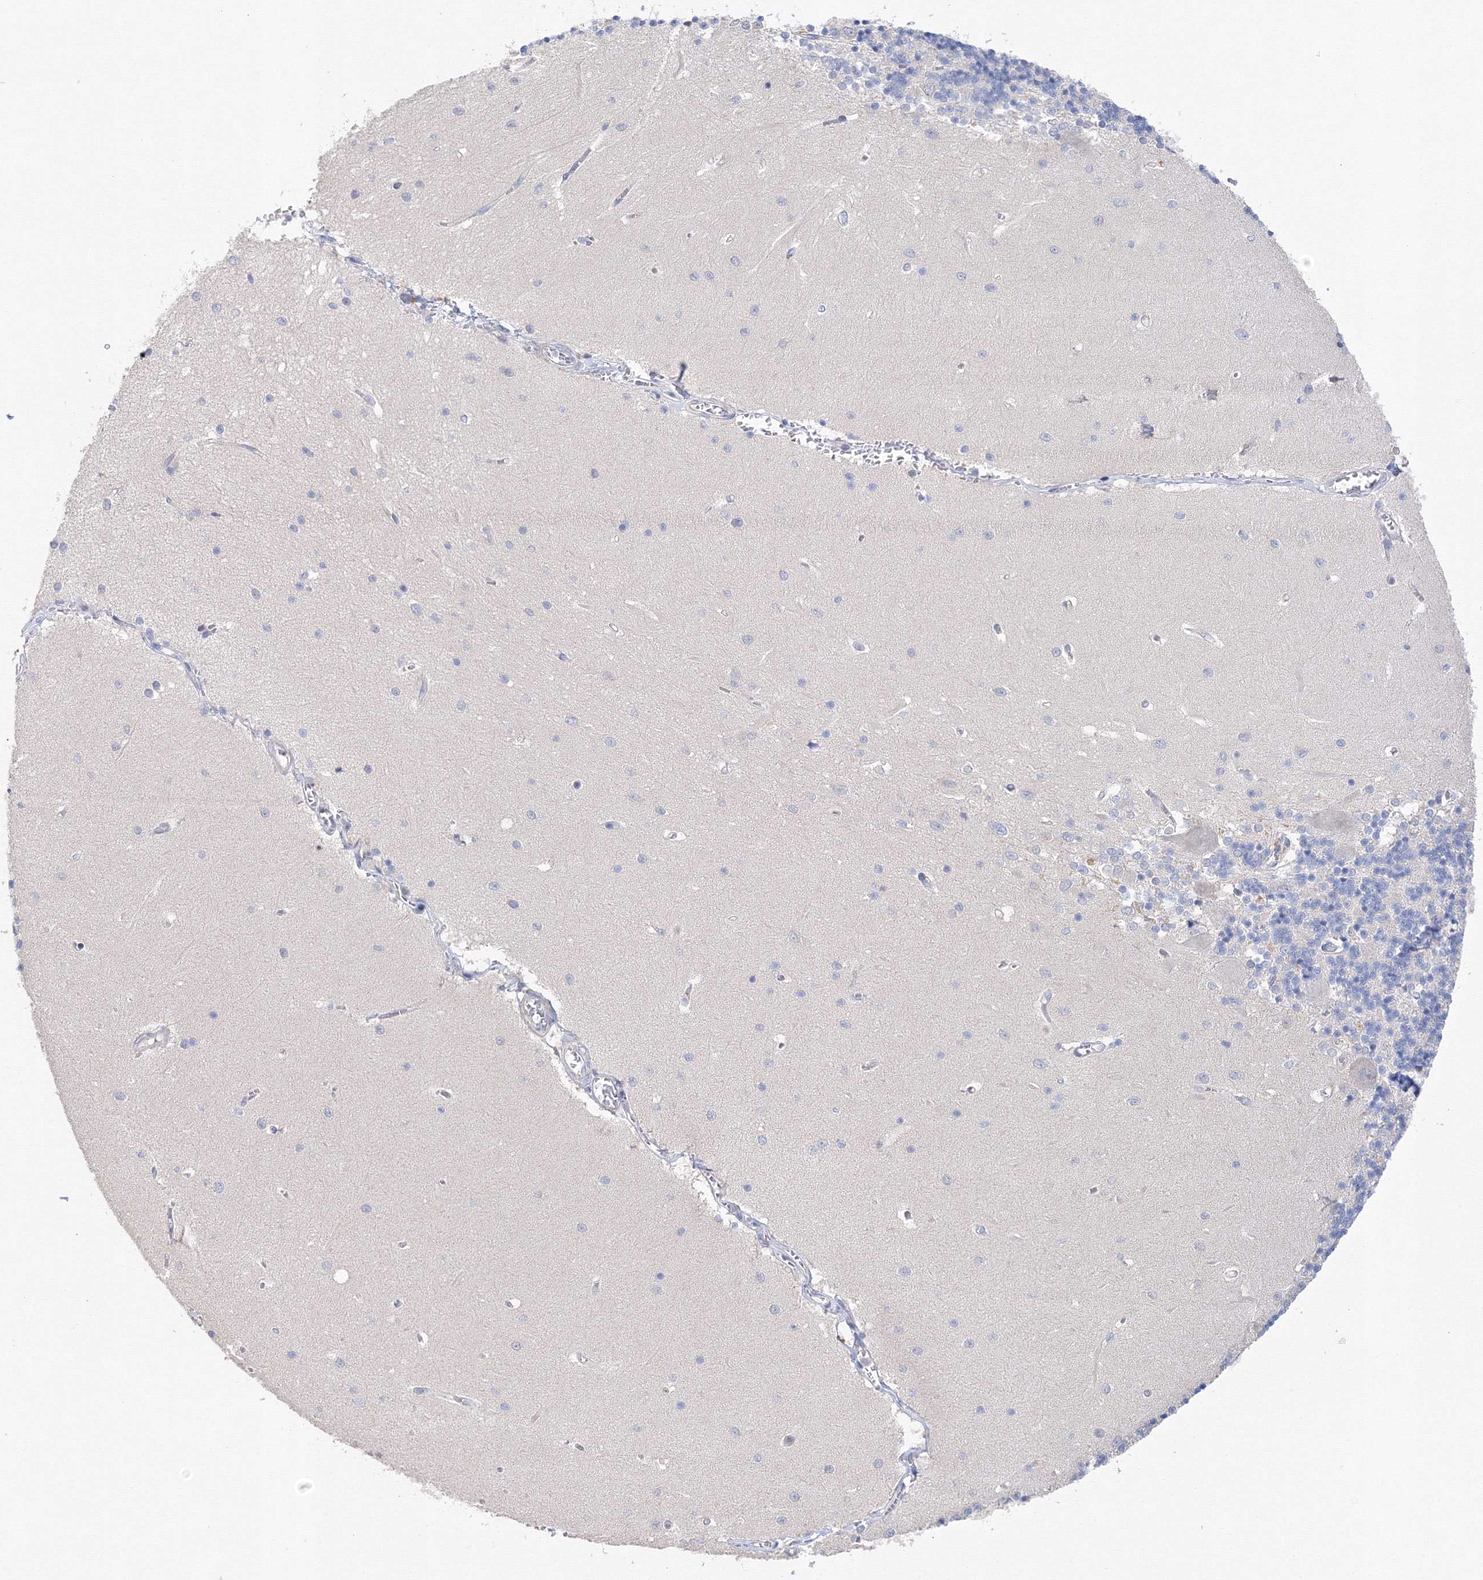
{"staining": {"intensity": "negative", "quantity": "none", "location": "none"}, "tissue": "cerebellum", "cell_type": "Cells in granular layer", "image_type": "normal", "snomed": [{"axis": "morphology", "description": "Normal tissue, NOS"}, {"axis": "topography", "description": "Cerebellum"}], "caption": "Immunohistochemistry (IHC) of unremarkable human cerebellum demonstrates no positivity in cells in granular layer. (Stains: DAB (3,3'-diaminobenzidine) immunohistochemistry (IHC) with hematoxylin counter stain, Microscopy: brightfield microscopy at high magnification).", "gene": "DIS3L2", "patient": {"sex": "male", "age": 37}}